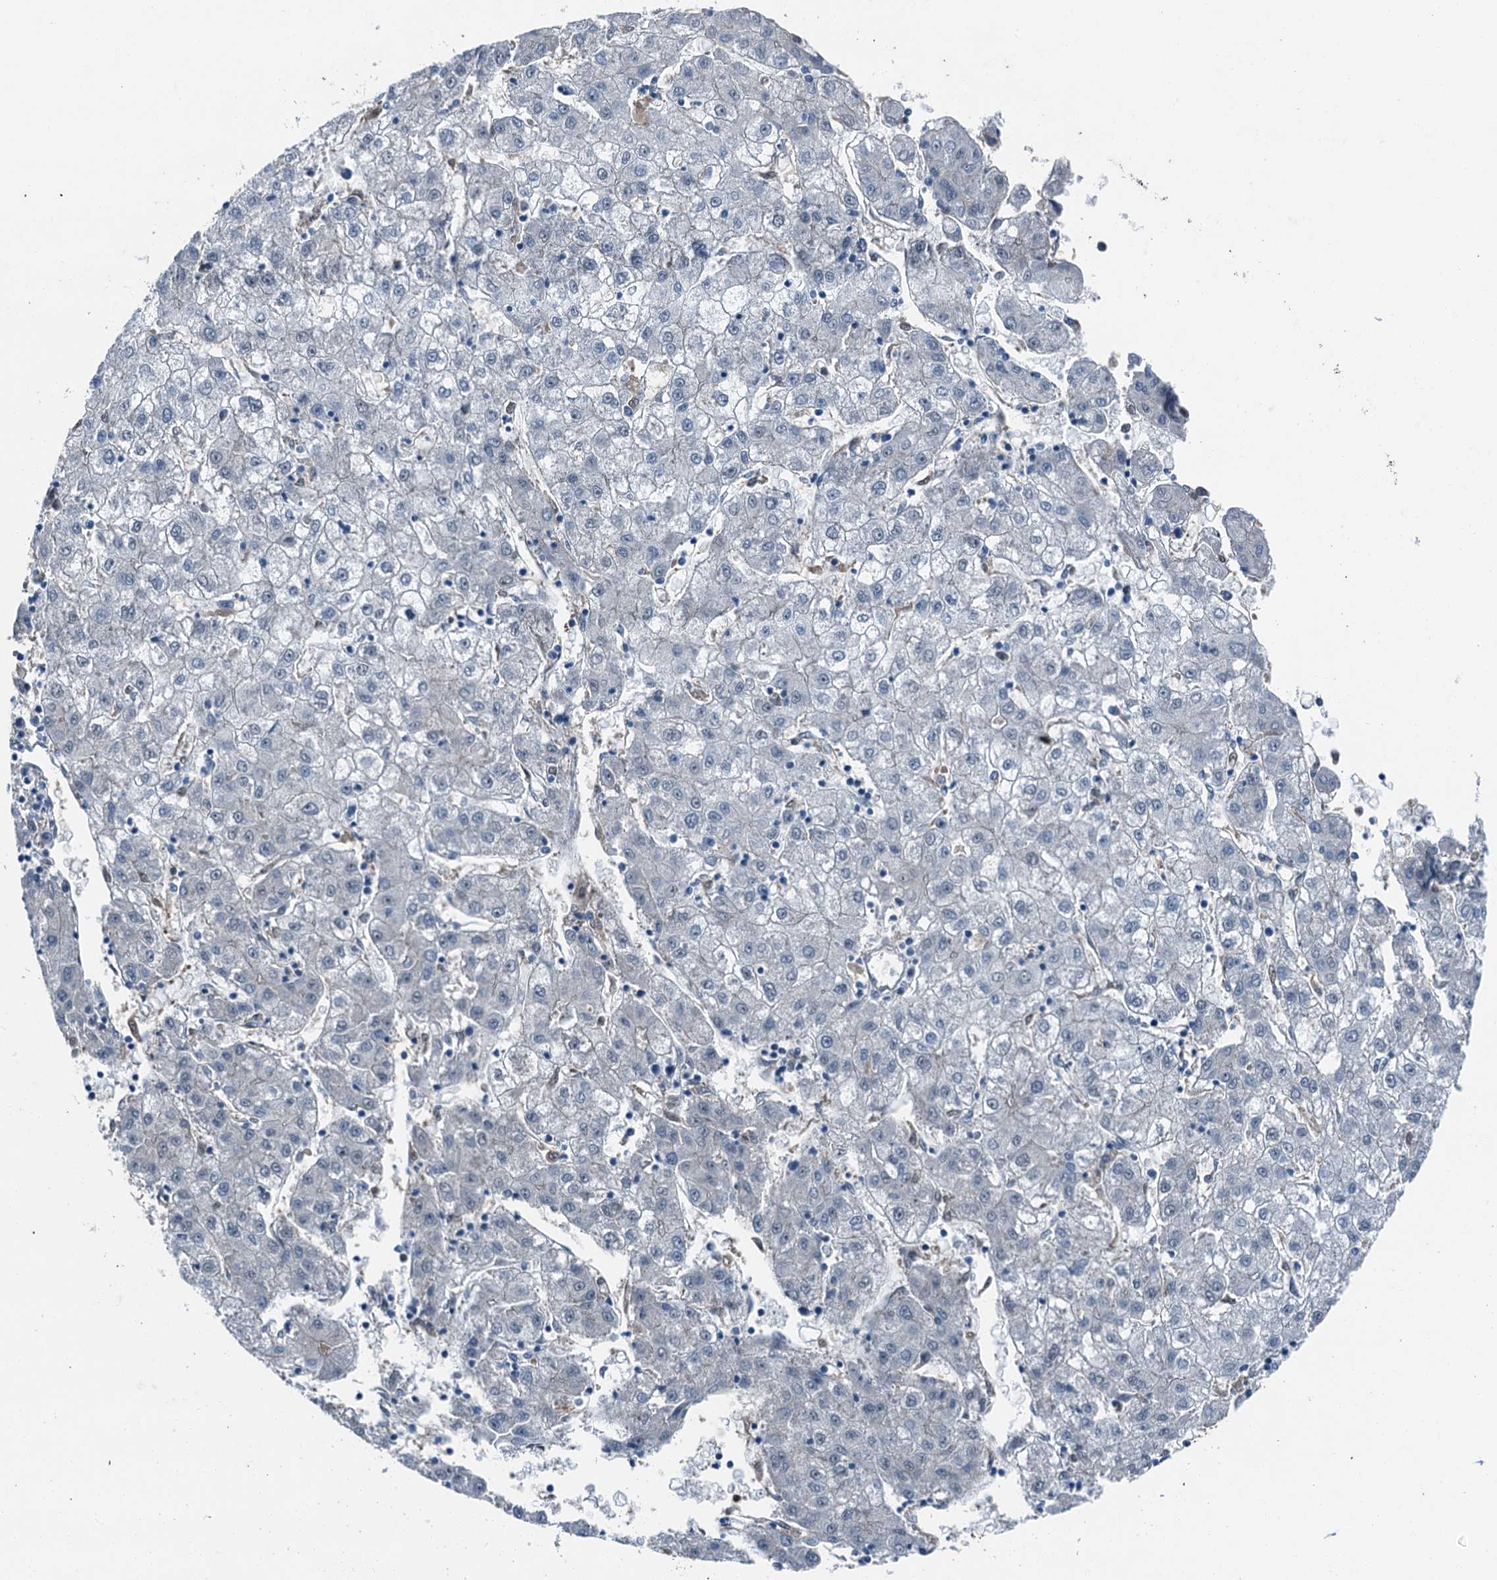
{"staining": {"intensity": "negative", "quantity": "none", "location": "none"}, "tissue": "liver cancer", "cell_type": "Tumor cells", "image_type": "cancer", "snomed": [{"axis": "morphology", "description": "Carcinoma, Hepatocellular, NOS"}, {"axis": "topography", "description": "Liver"}], "caption": "Tumor cells are negative for protein expression in human liver hepatocellular carcinoma. (DAB (3,3'-diaminobenzidine) IHC with hematoxylin counter stain).", "gene": "RNH1", "patient": {"sex": "male", "age": 72}}